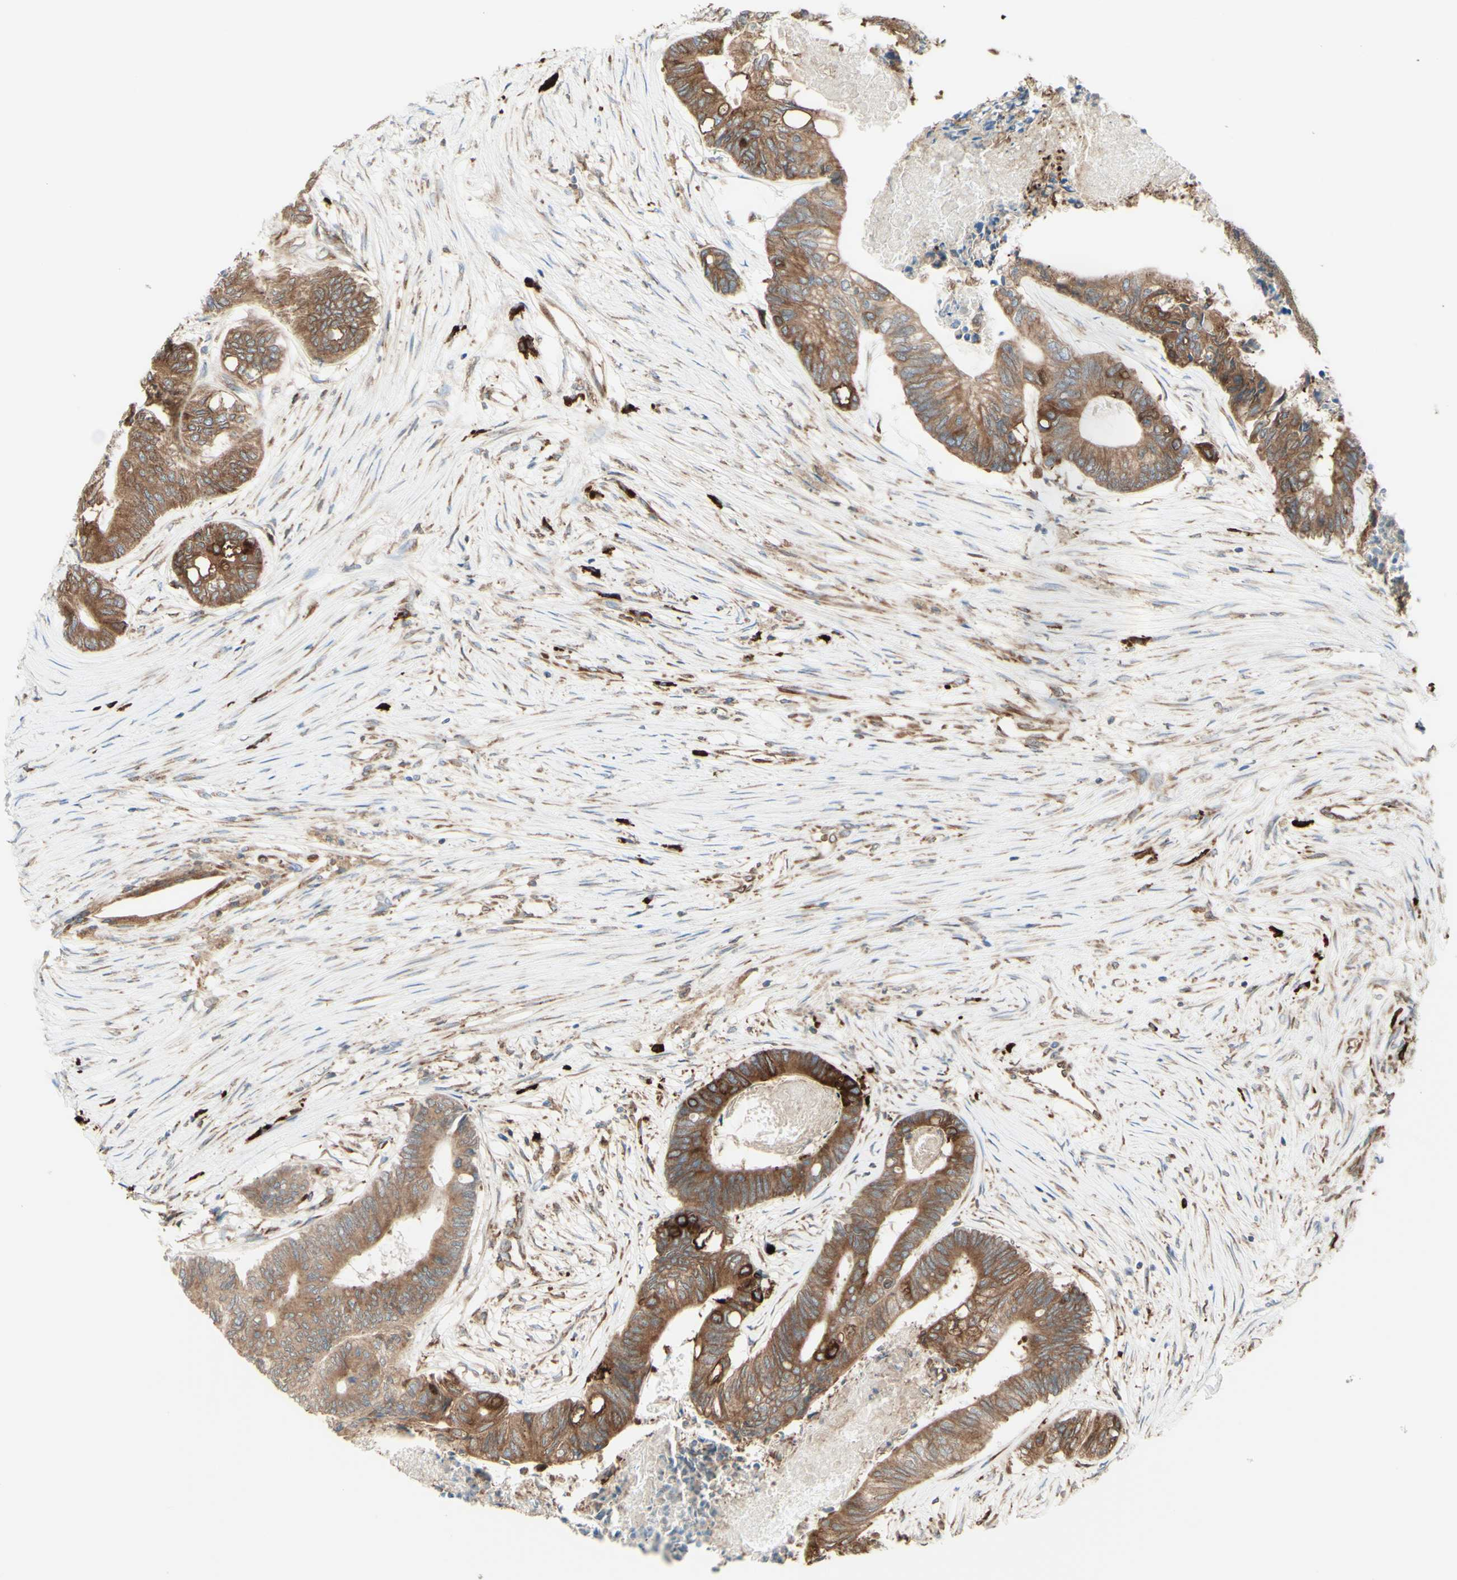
{"staining": {"intensity": "moderate", "quantity": ">75%", "location": "cytoplasmic/membranous"}, "tissue": "colorectal cancer", "cell_type": "Tumor cells", "image_type": "cancer", "snomed": [{"axis": "morphology", "description": "Adenocarcinoma, NOS"}, {"axis": "topography", "description": "Rectum"}], "caption": "Human colorectal adenocarcinoma stained for a protein (brown) demonstrates moderate cytoplasmic/membranous positive expression in approximately >75% of tumor cells.", "gene": "DNAJB11", "patient": {"sex": "male", "age": 63}}